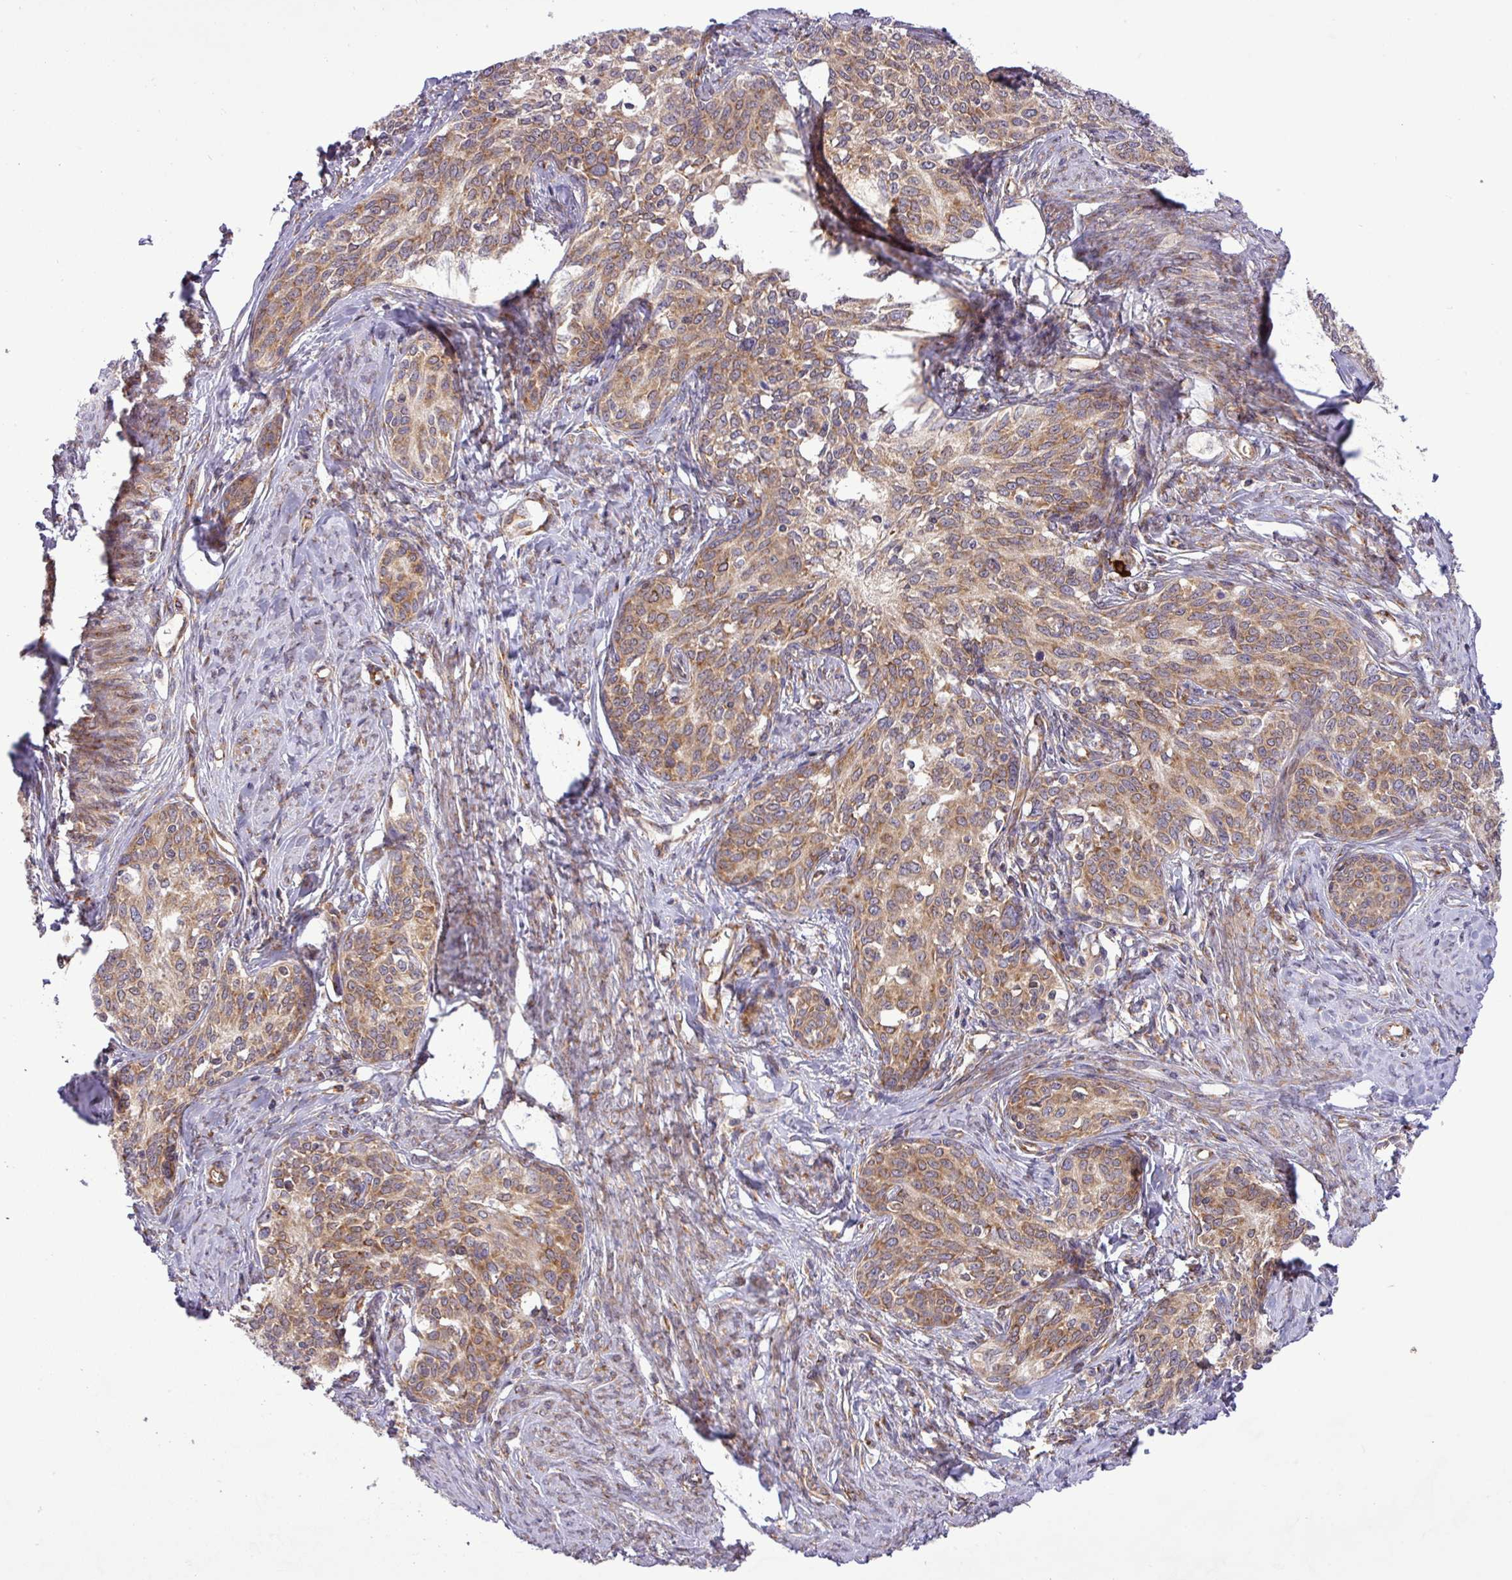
{"staining": {"intensity": "moderate", "quantity": ">75%", "location": "cytoplasmic/membranous"}, "tissue": "cervical cancer", "cell_type": "Tumor cells", "image_type": "cancer", "snomed": [{"axis": "morphology", "description": "Squamous cell carcinoma, NOS"}, {"axis": "morphology", "description": "Adenocarcinoma, NOS"}, {"axis": "topography", "description": "Cervix"}], "caption": "The micrograph demonstrates immunohistochemical staining of cervical cancer (squamous cell carcinoma). There is moderate cytoplasmic/membranous positivity is present in approximately >75% of tumor cells.", "gene": "FAM222B", "patient": {"sex": "female", "age": 52}}